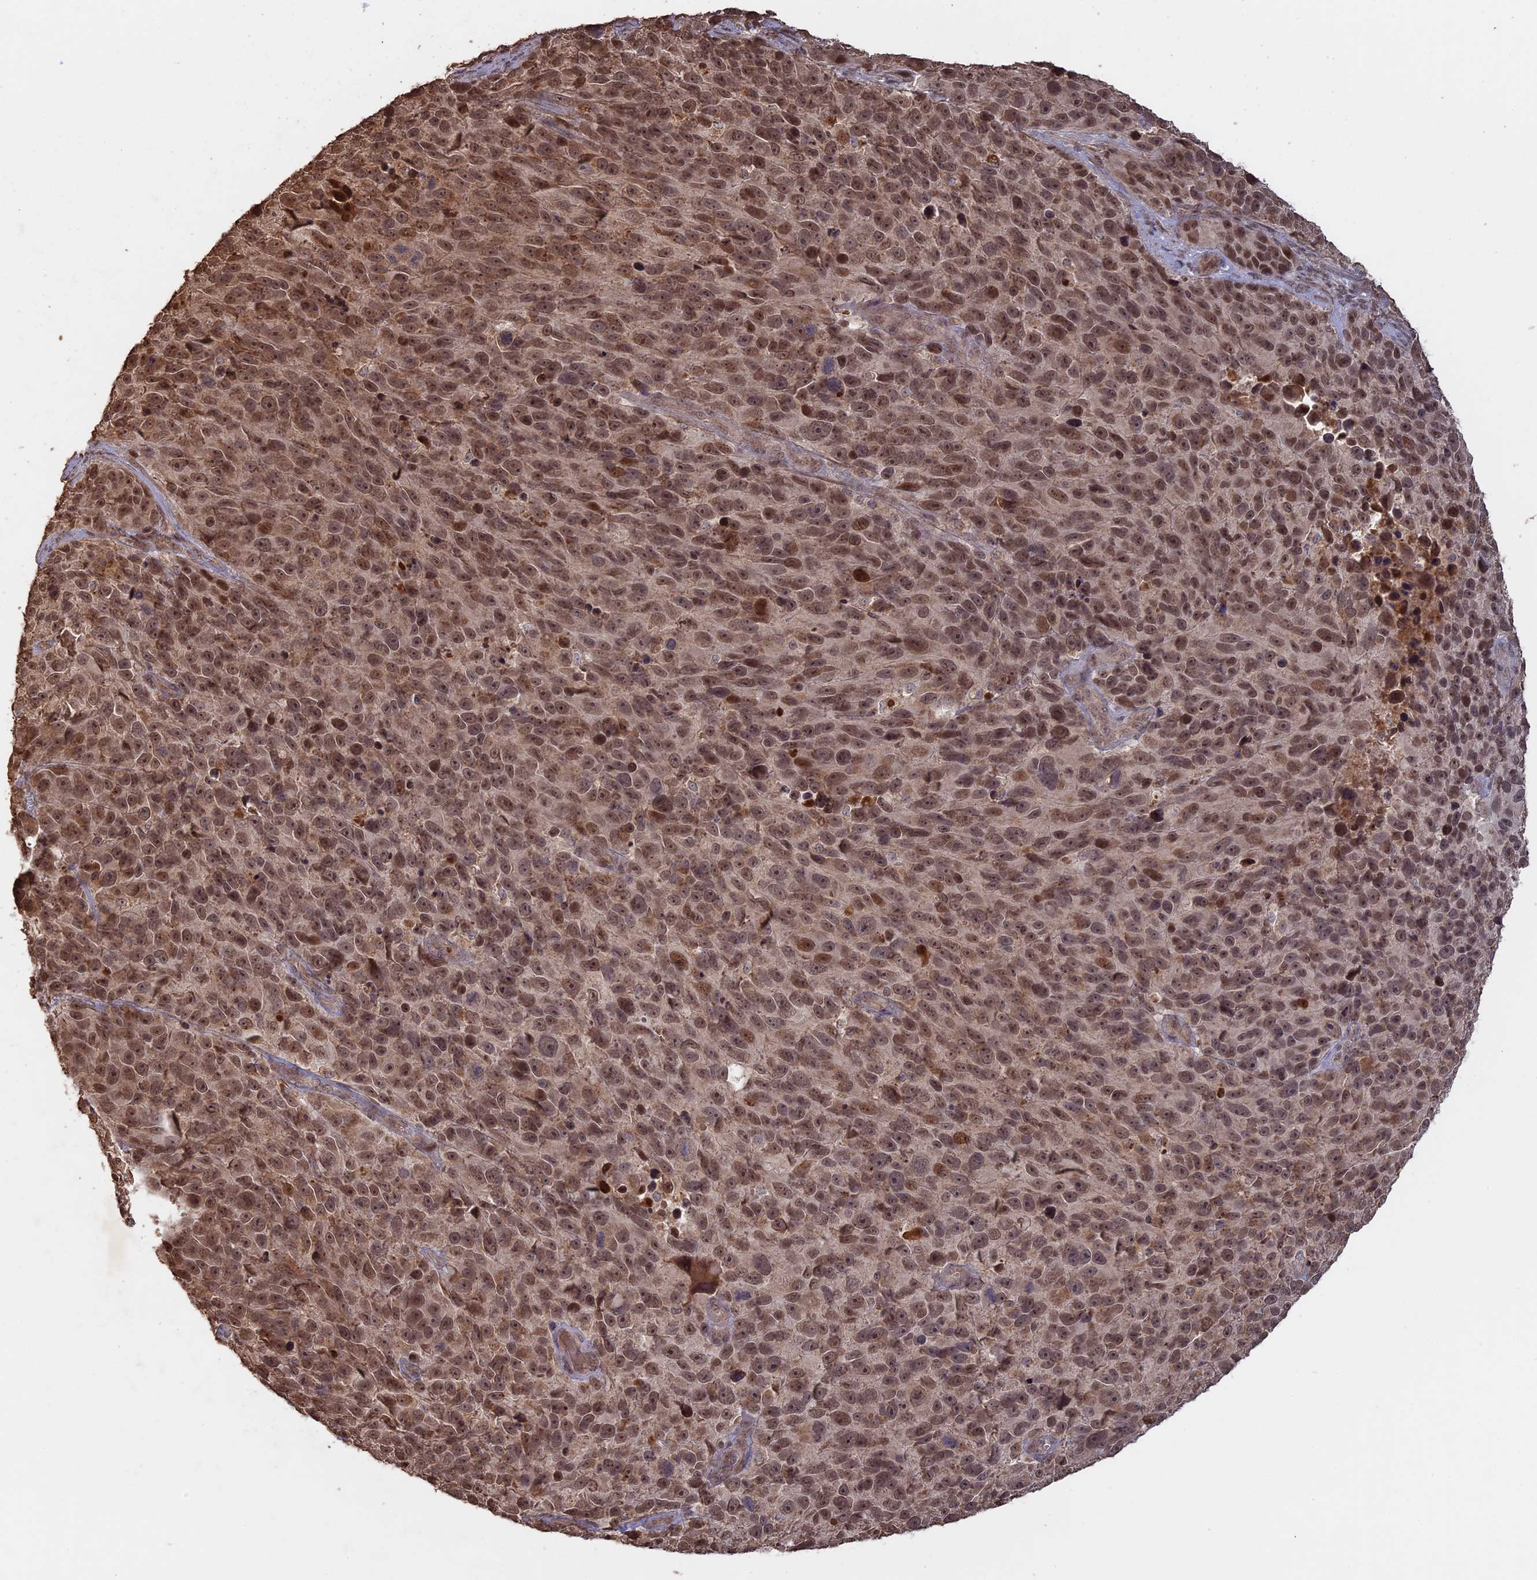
{"staining": {"intensity": "moderate", "quantity": ">75%", "location": "nuclear"}, "tissue": "melanoma", "cell_type": "Tumor cells", "image_type": "cancer", "snomed": [{"axis": "morphology", "description": "Malignant melanoma, NOS"}, {"axis": "topography", "description": "Skin"}], "caption": "An IHC histopathology image of tumor tissue is shown. Protein staining in brown shows moderate nuclear positivity in malignant melanoma within tumor cells.", "gene": "FAM210B", "patient": {"sex": "male", "age": 84}}